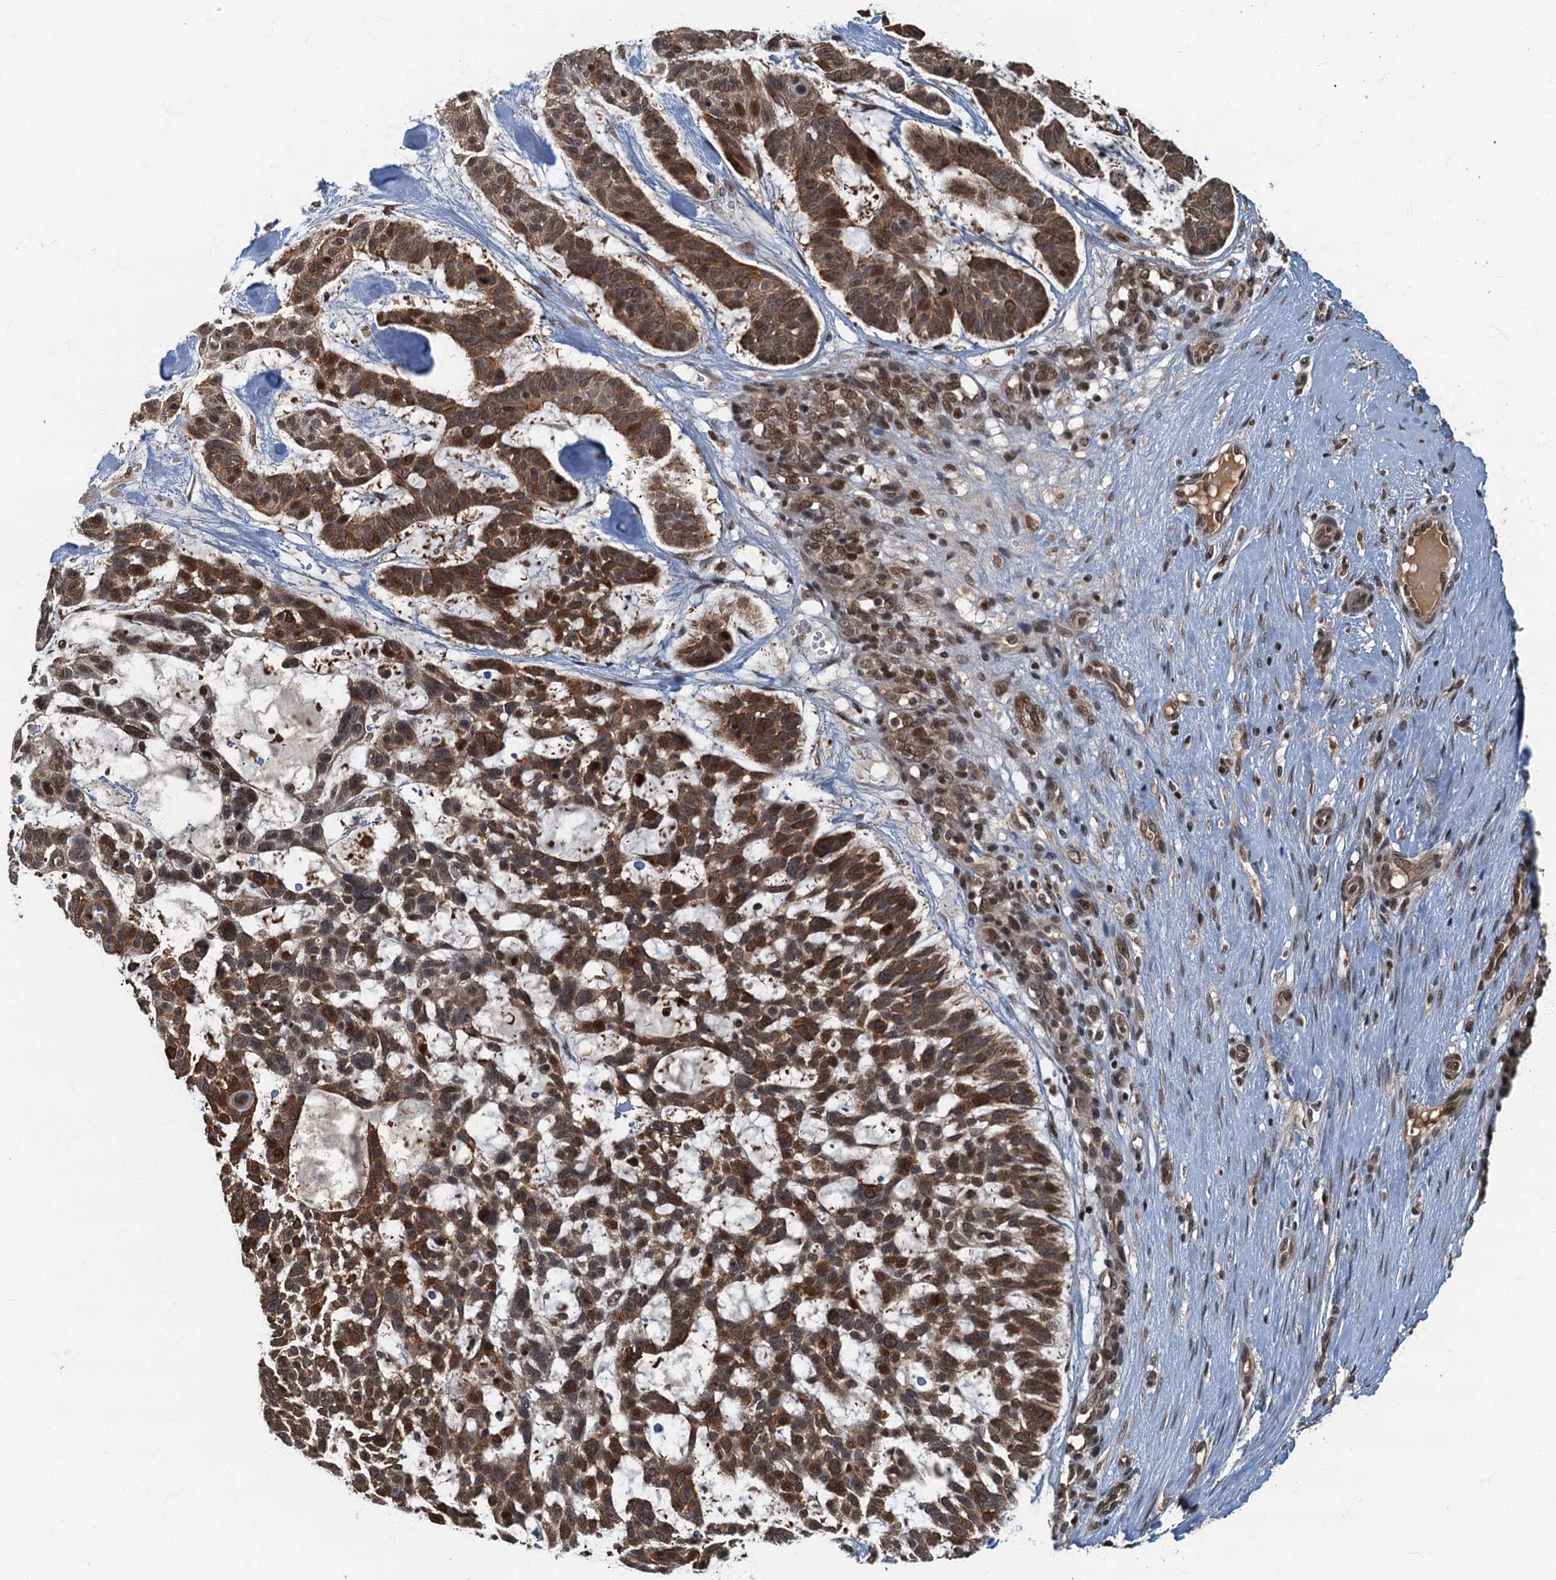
{"staining": {"intensity": "moderate", "quantity": ">75%", "location": "cytoplasmic/membranous,nuclear"}, "tissue": "skin cancer", "cell_type": "Tumor cells", "image_type": "cancer", "snomed": [{"axis": "morphology", "description": "Basal cell carcinoma"}, {"axis": "topography", "description": "Skin"}], "caption": "The image demonstrates a brown stain indicating the presence of a protein in the cytoplasmic/membranous and nuclear of tumor cells in basal cell carcinoma (skin).", "gene": "CKAP2L", "patient": {"sex": "male", "age": 88}}